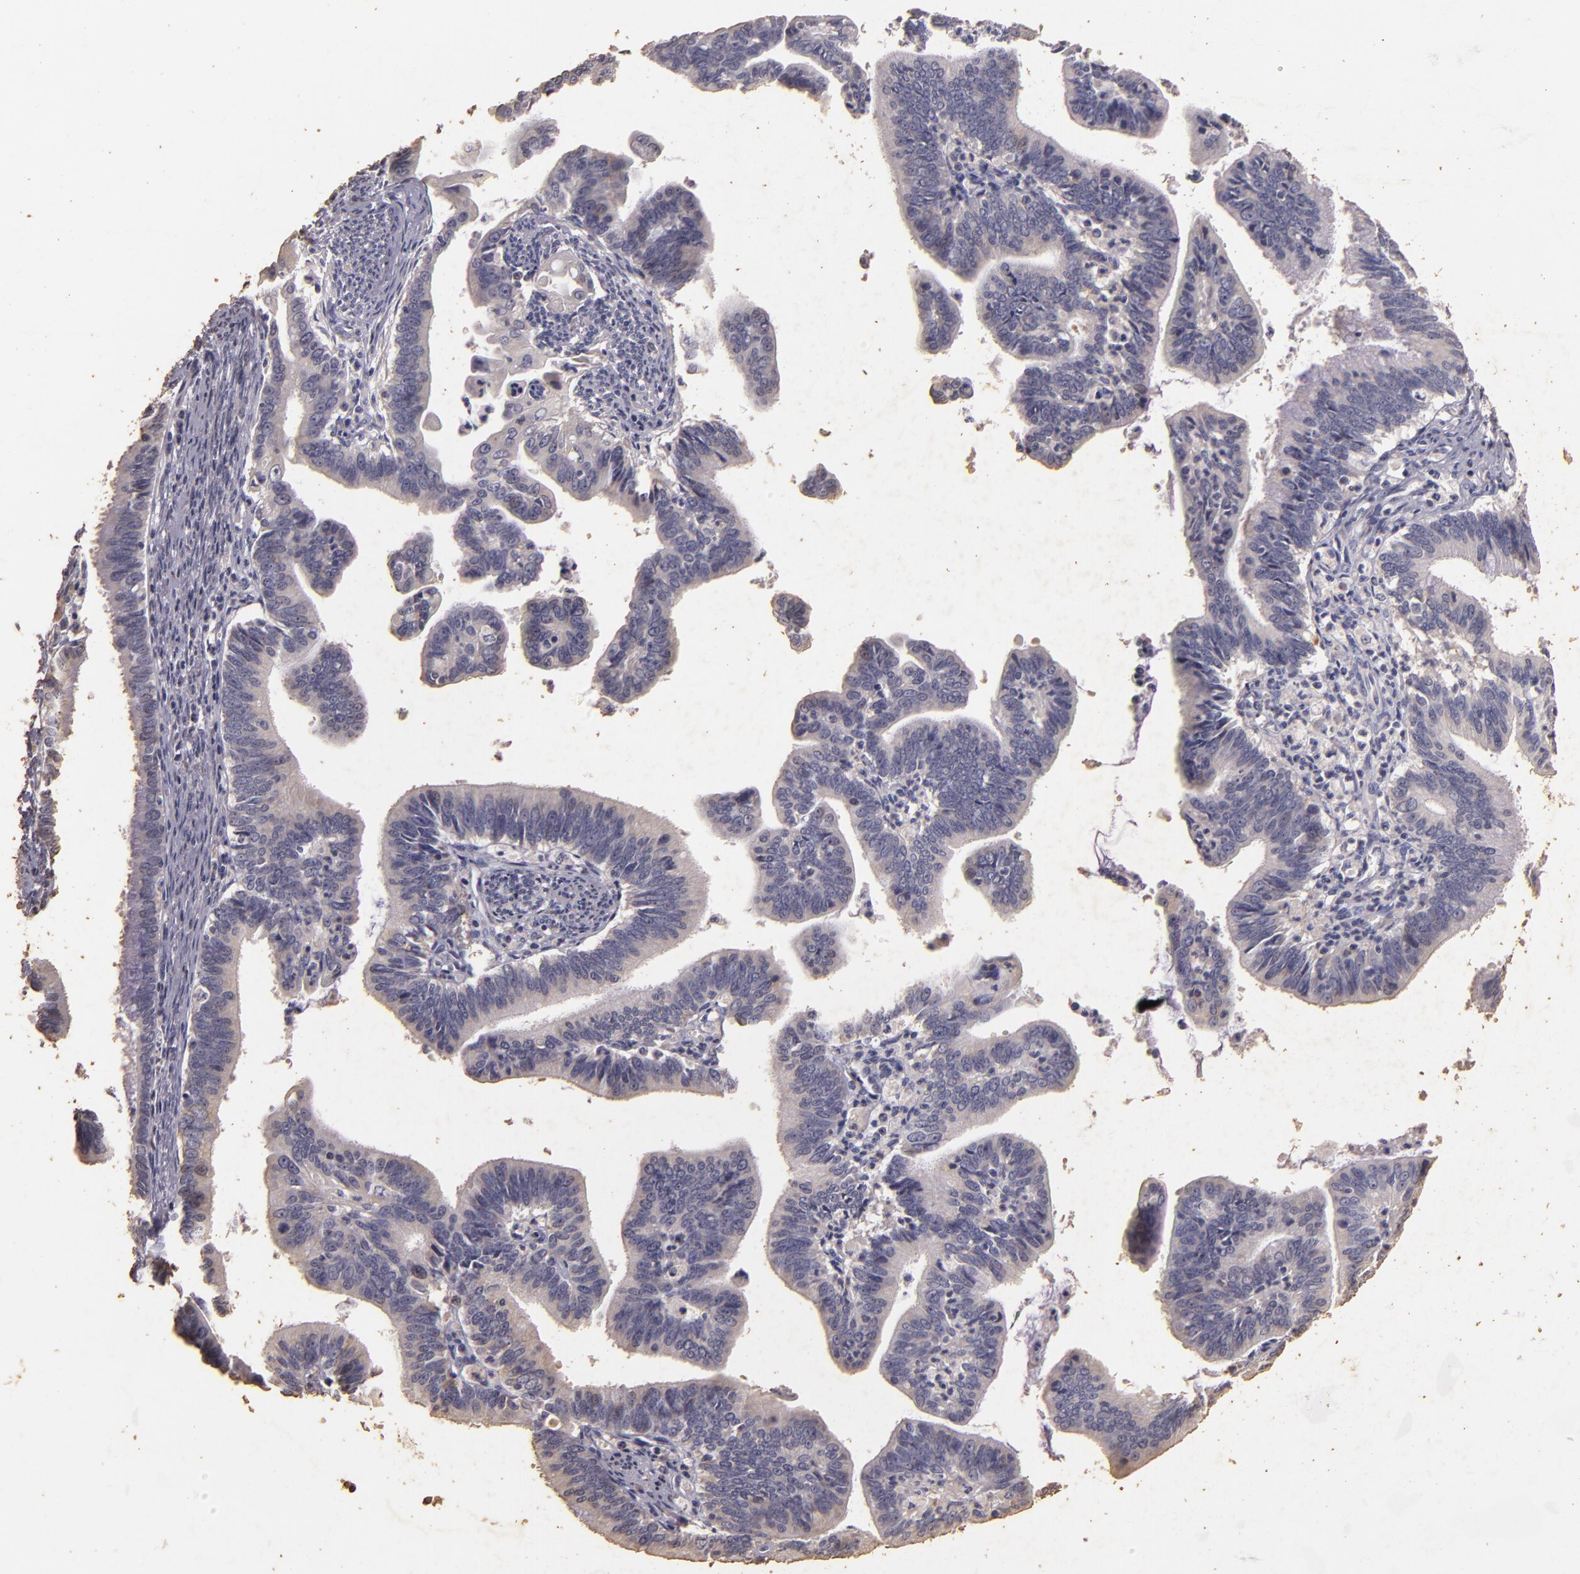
{"staining": {"intensity": "negative", "quantity": "none", "location": "none"}, "tissue": "cervical cancer", "cell_type": "Tumor cells", "image_type": "cancer", "snomed": [{"axis": "morphology", "description": "Adenocarcinoma, NOS"}, {"axis": "topography", "description": "Cervix"}], "caption": "Tumor cells show no significant positivity in cervical cancer (adenocarcinoma). (Stains: DAB (3,3'-diaminobenzidine) immunohistochemistry (IHC) with hematoxylin counter stain, Microscopy: brightfield microscopy at high magnification).", "gene": "BCL2L13", "patient": {"sex": "female", "age": 47}}